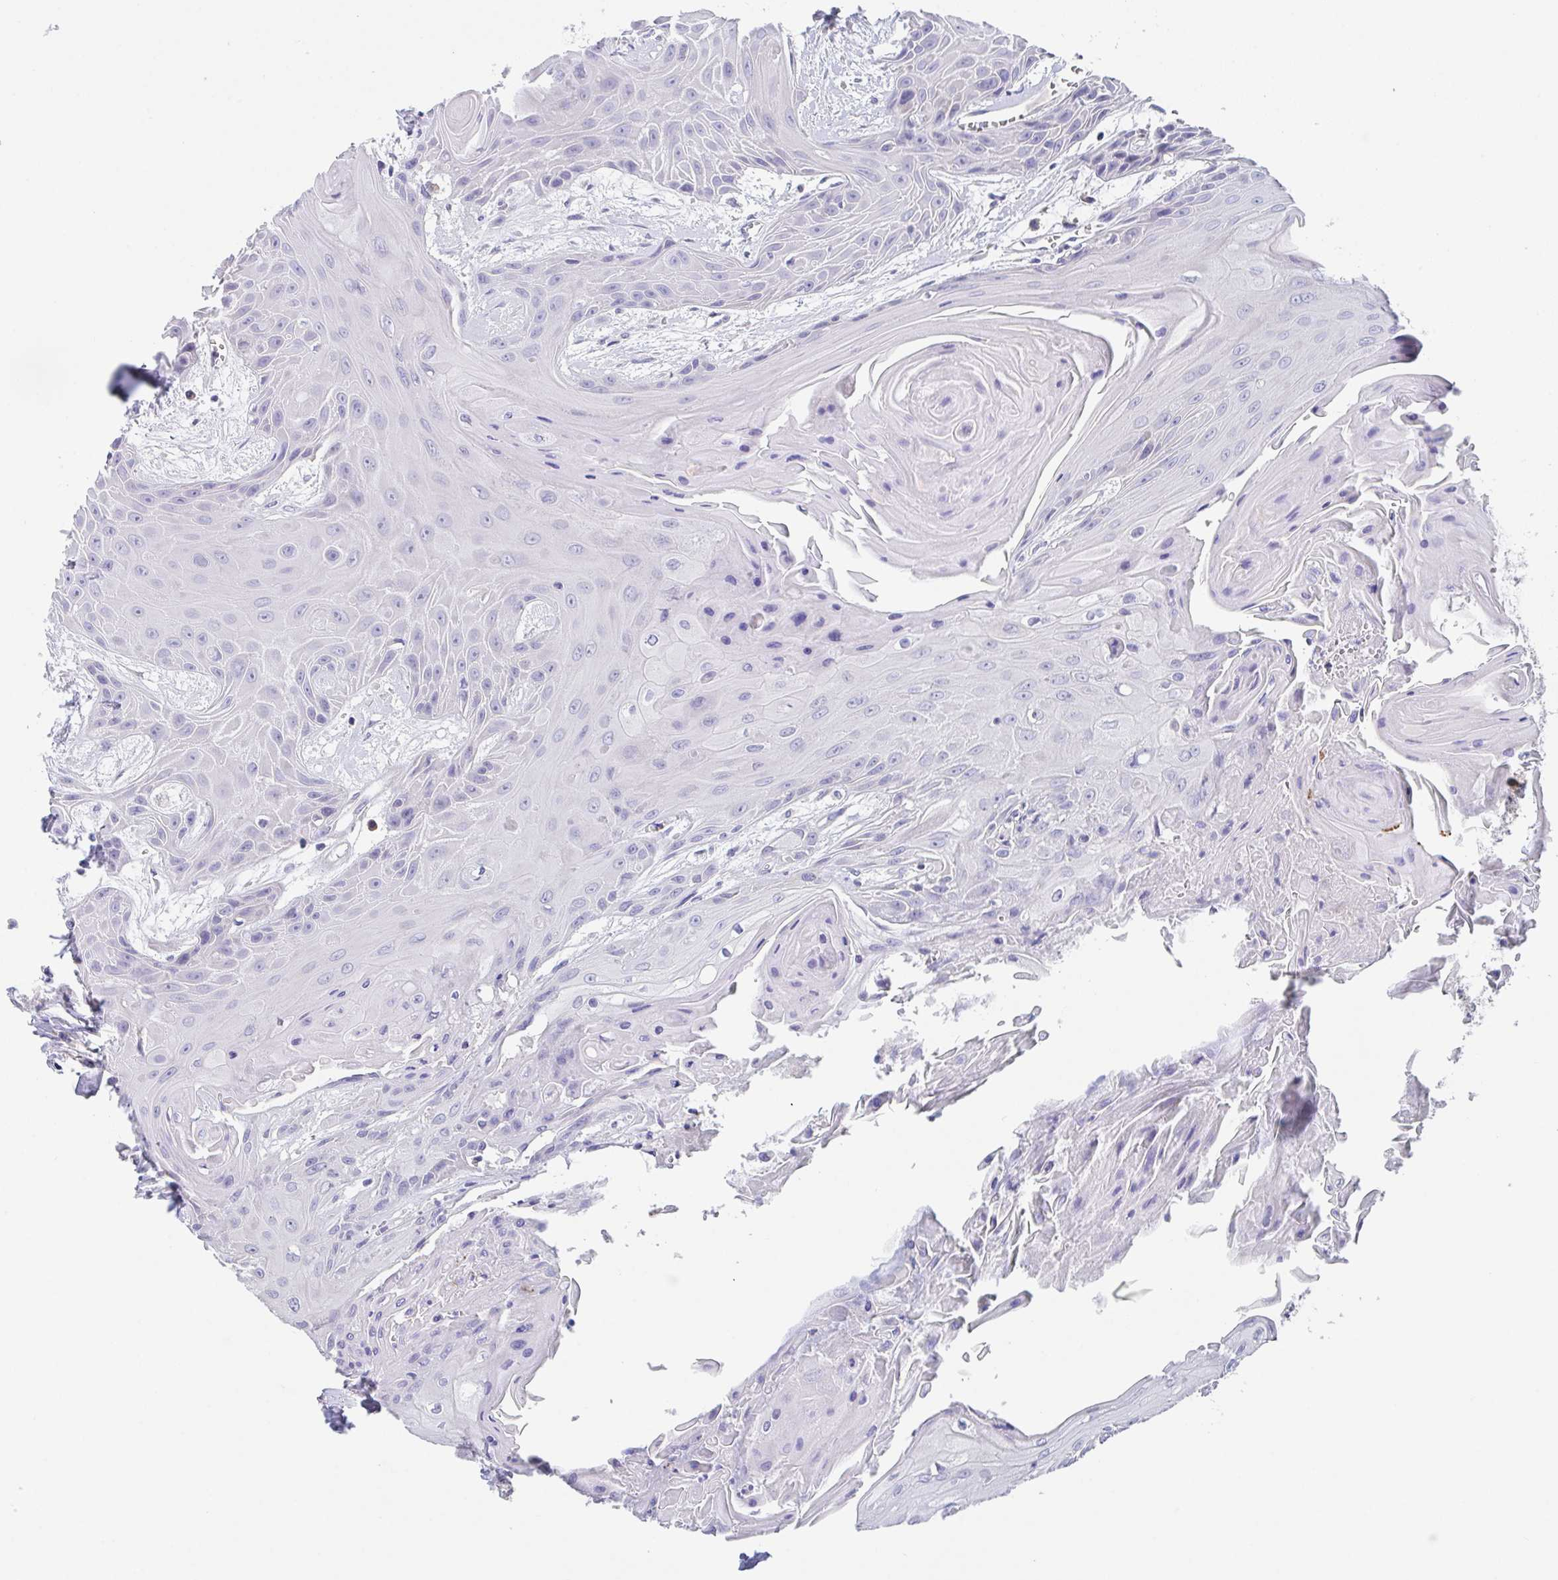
{"staining": {"intensity": "negative", "quantity": "none", "location": "none"}, "tissue": "head and neck cancer", "cell_type": "Tumor cells", "image_type": "cancer", "snomed": [{"axis": "morphology", "description": "Squamous cell carcinoma, NOS"}, {"axis": "topography", "description": "Head-Neck"}], "caption": "Photomicrograph shows no protein positivity in tumor cells of squamous cell carcinoma (head and neck) tissue. The staining was performed using DAB to visualize the protein expression in brown, while the nuclei were stained in blue with hematoxylin (Magnification: 20x).", "gene": "LRRC58", "patient": {"sex": "female", "age": 73}}